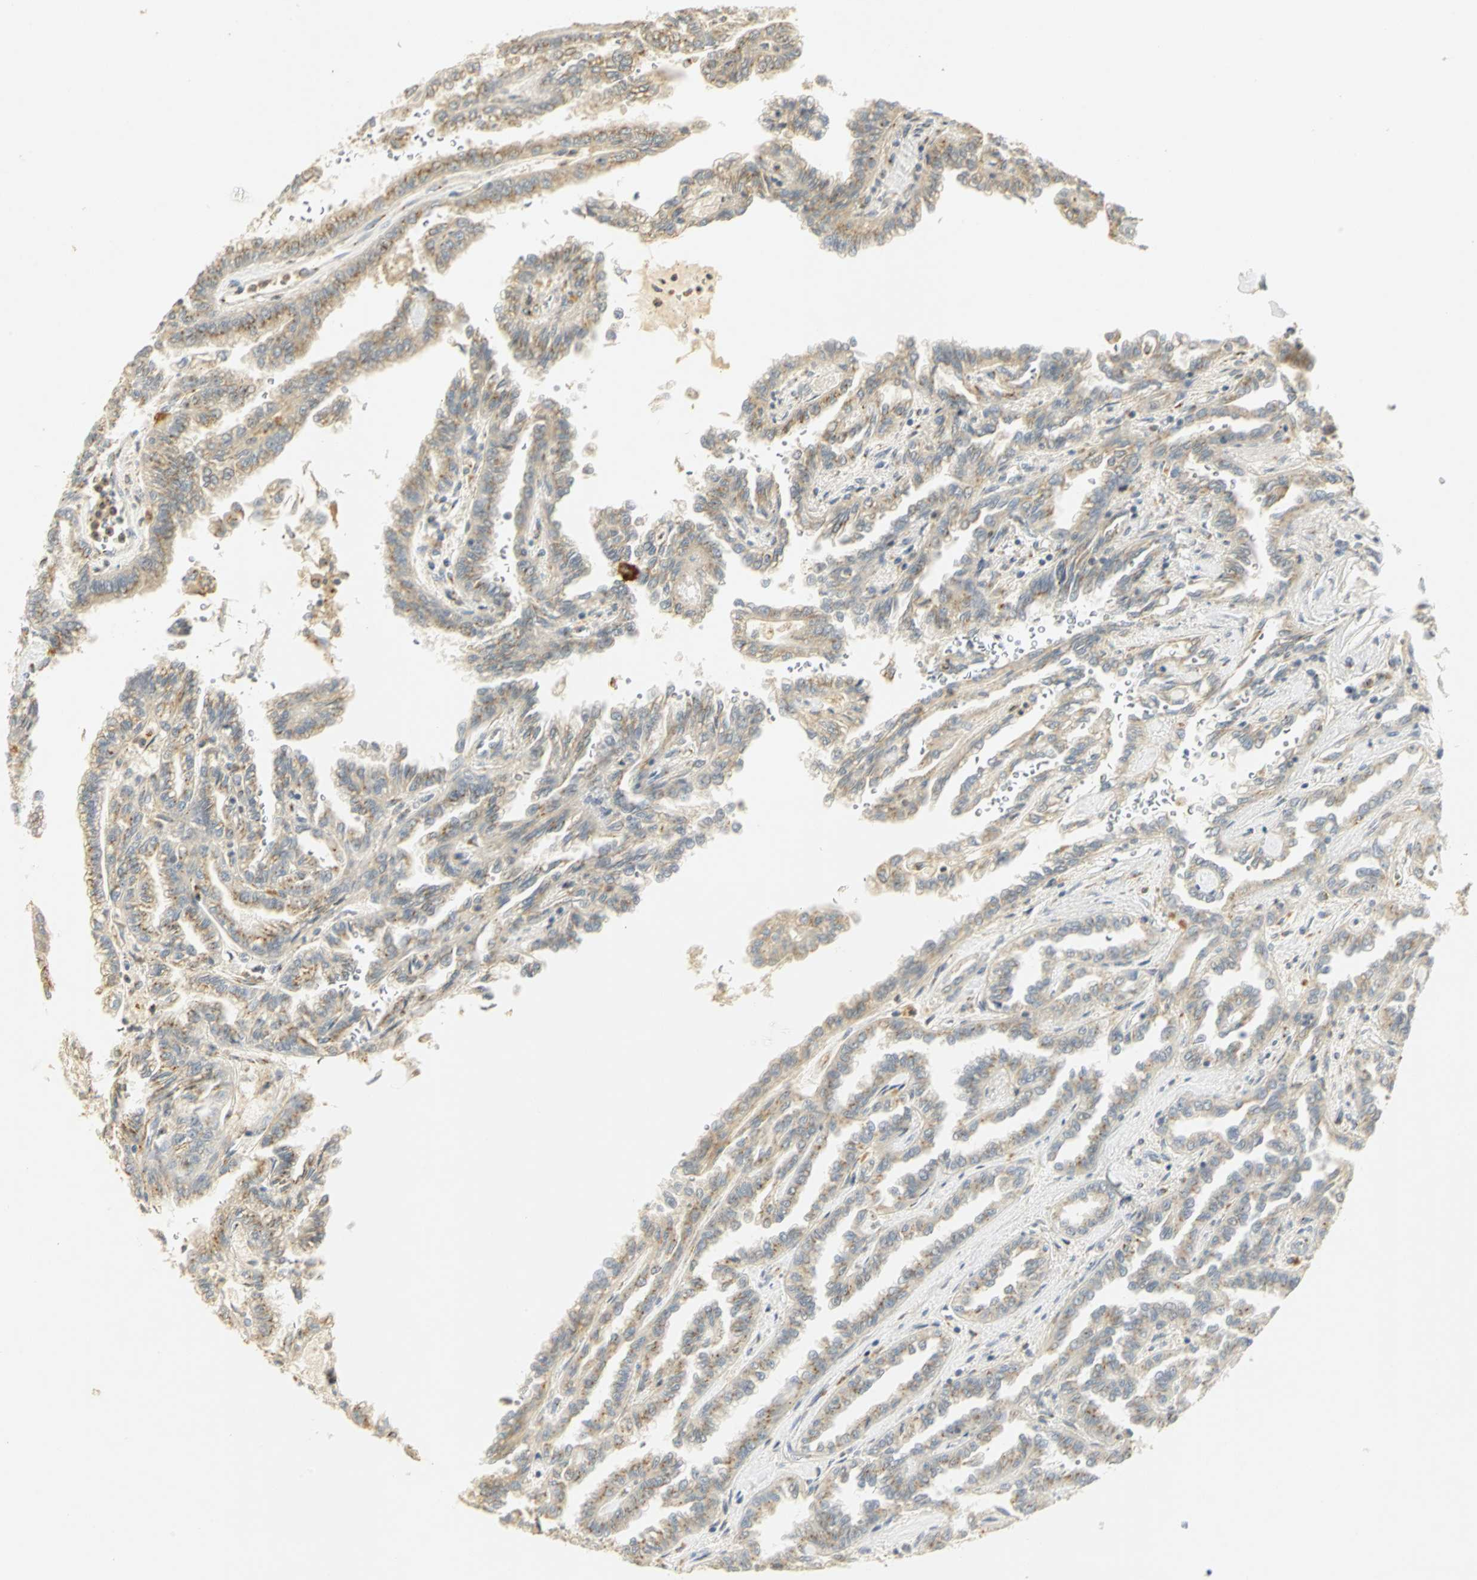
{"staining": {"intensity": "weak", "quantity": "25%-75%", "location": "cytoplasmic/membranous"}, "tissue": "renal cancer", "cell_type": "Tumor cells", "image_type": "cancer", "snomed": [{"axis": "morphology", "description": "Inflammation, NOS"}, {"axis": "morphology", "description": "Adenocarcinoma, NOS"}, {"axis": "topography", "description": "Kidney"}], "caption": "Immunohistochemical staining of renal adenocarcinoma exhibits low levels of weak cytoplasmic/membranous protein staining in about 25%-75% of tumor cells.", "gene": "TM9SF2", "patient": {"sex": "male", "age": 68}}